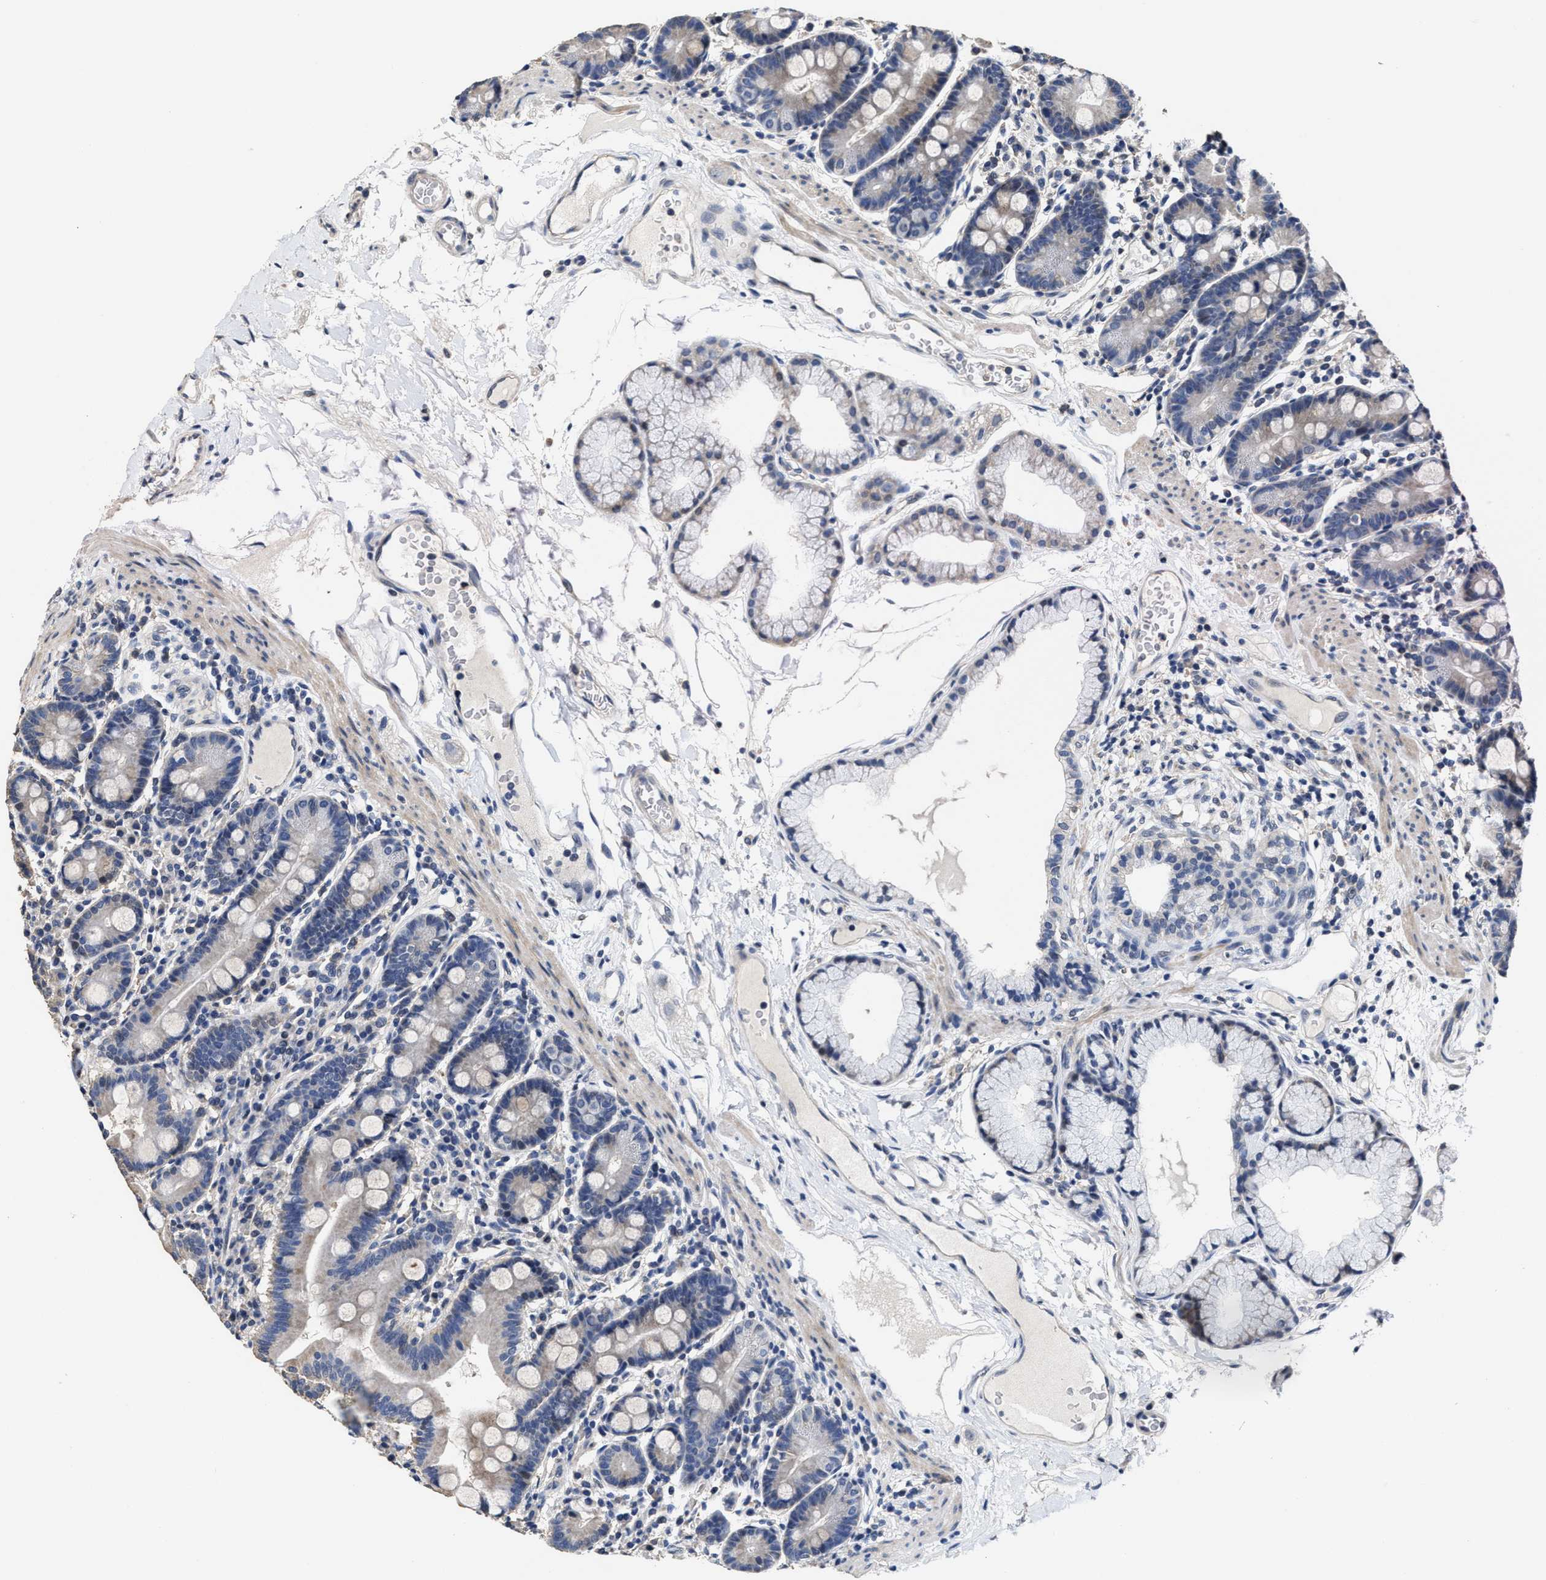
{"staining": {"intensity": "moderate", "quantity": "<25%", "location": "cytoplasmic/membranous"}, "tissue": "duodenum", "cell_type": "Glandular cells", "image_type": "normal", "snomed": [{"axis": "morphology", "description": "Normal tissue, NOS"}, {"axis": "topography", "description": "Duodenum"}], "caption": "A high-resolution micrograph shows immunohistochemistry (IHC) staining of unremarkable duodenum, which exhibits moderate cytoplasmic/membranous positivity in about <25% of glandular cells. (Stains: DAB in brown, nuclei in blue, Microscopy: brightfield microscopy at high magnification).", "gene": "ZFAT", "patient": {"sex": "male", "age": 50}}